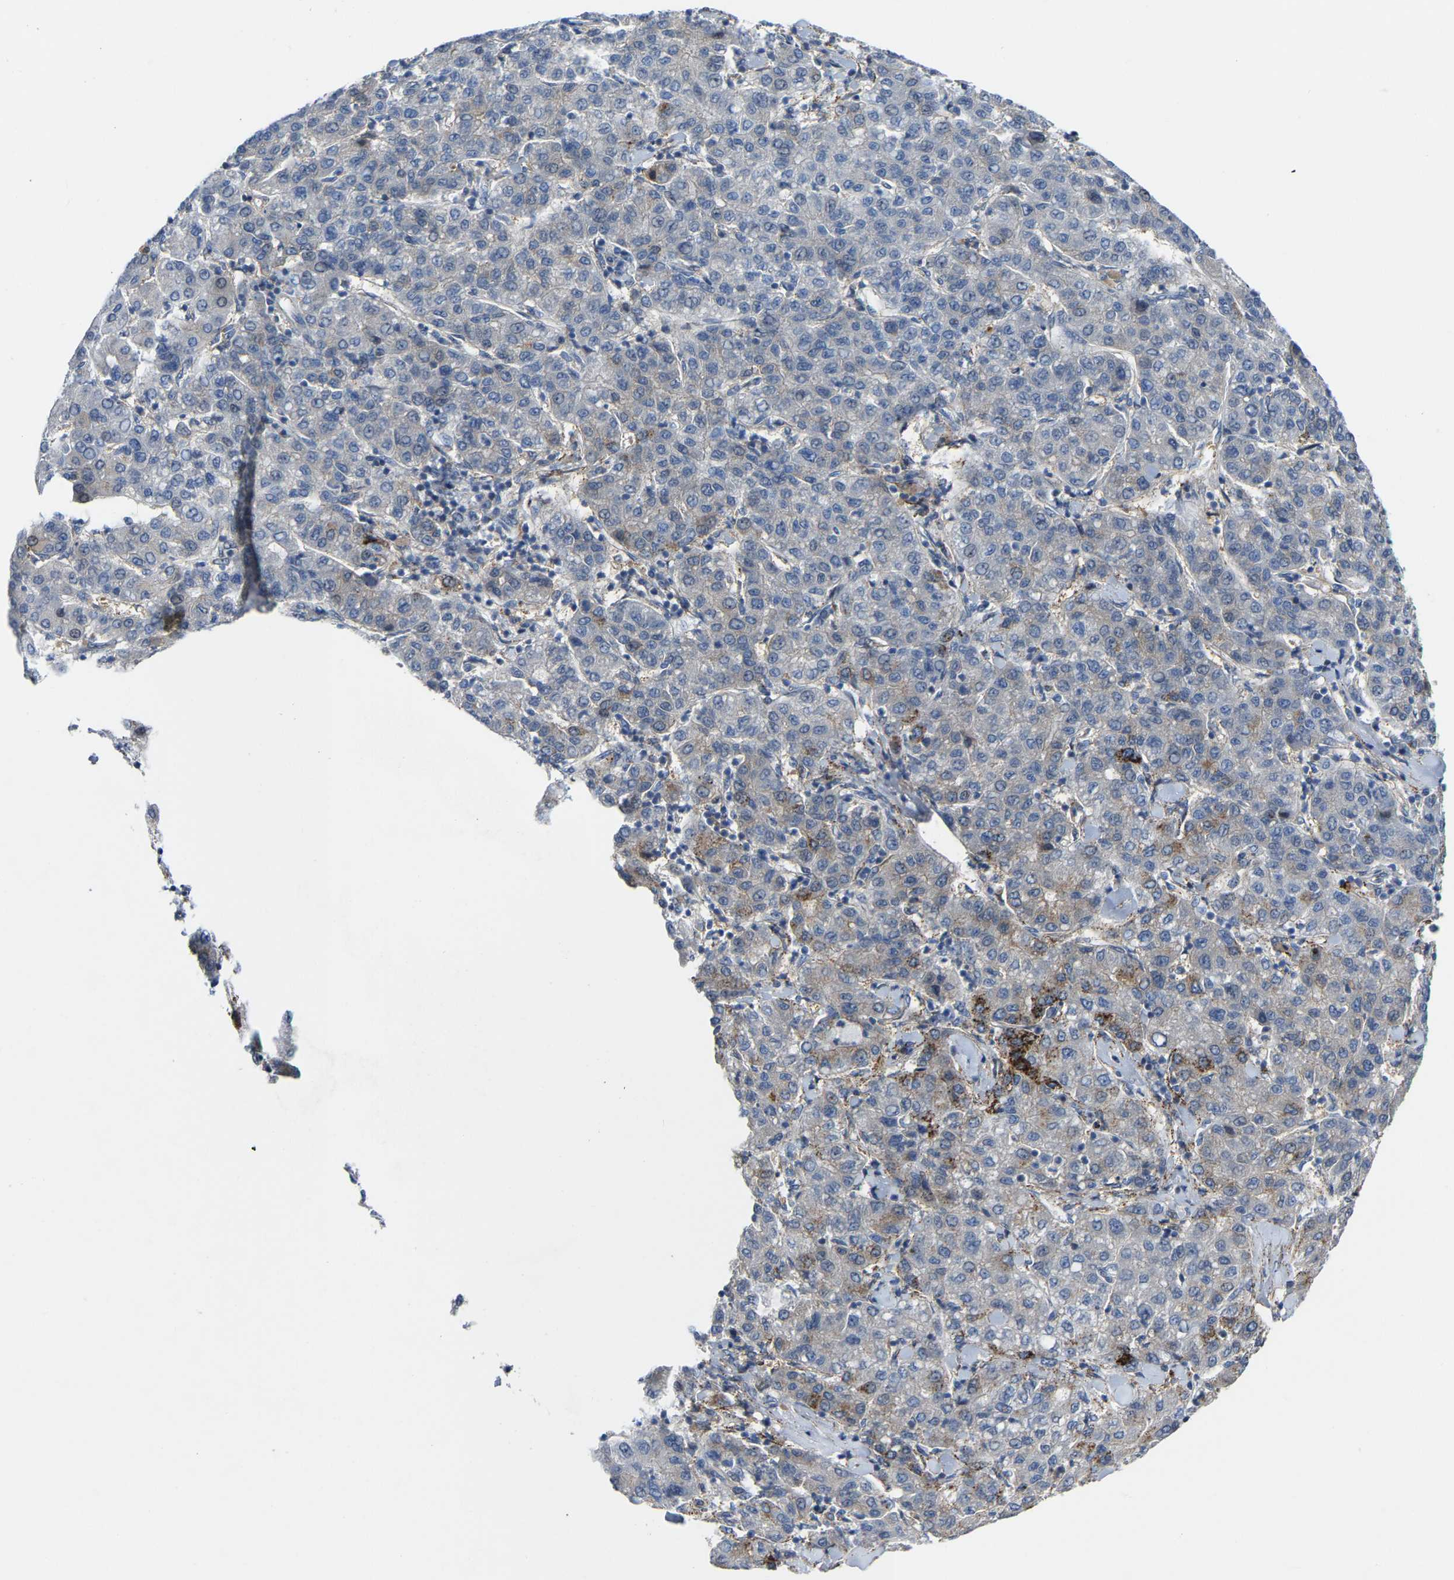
{"staining": {"intensity": "moderate", "quantity": "<25%", "location": "cytoplasmic/membranous"}, "tissue": "liver cancer", "cell_type": "Tumor cells", "image_type": "cancer", "snomed": [{"axis": "morphology", "description": "Carcinoma, Hepatocellular, NOS"}, {"axis": "topography", "description": "Liver"}], "caption": "Liver cancer was stained to show a protein in brown. There is low levels of moderate cytoplasmic/membranous staining in about <25% of tumor cells. (DAB IHC with brightfield microscopy, high magnification).", "gene": "ABTB2", "patient": {"sex": "male", "age": 65}}